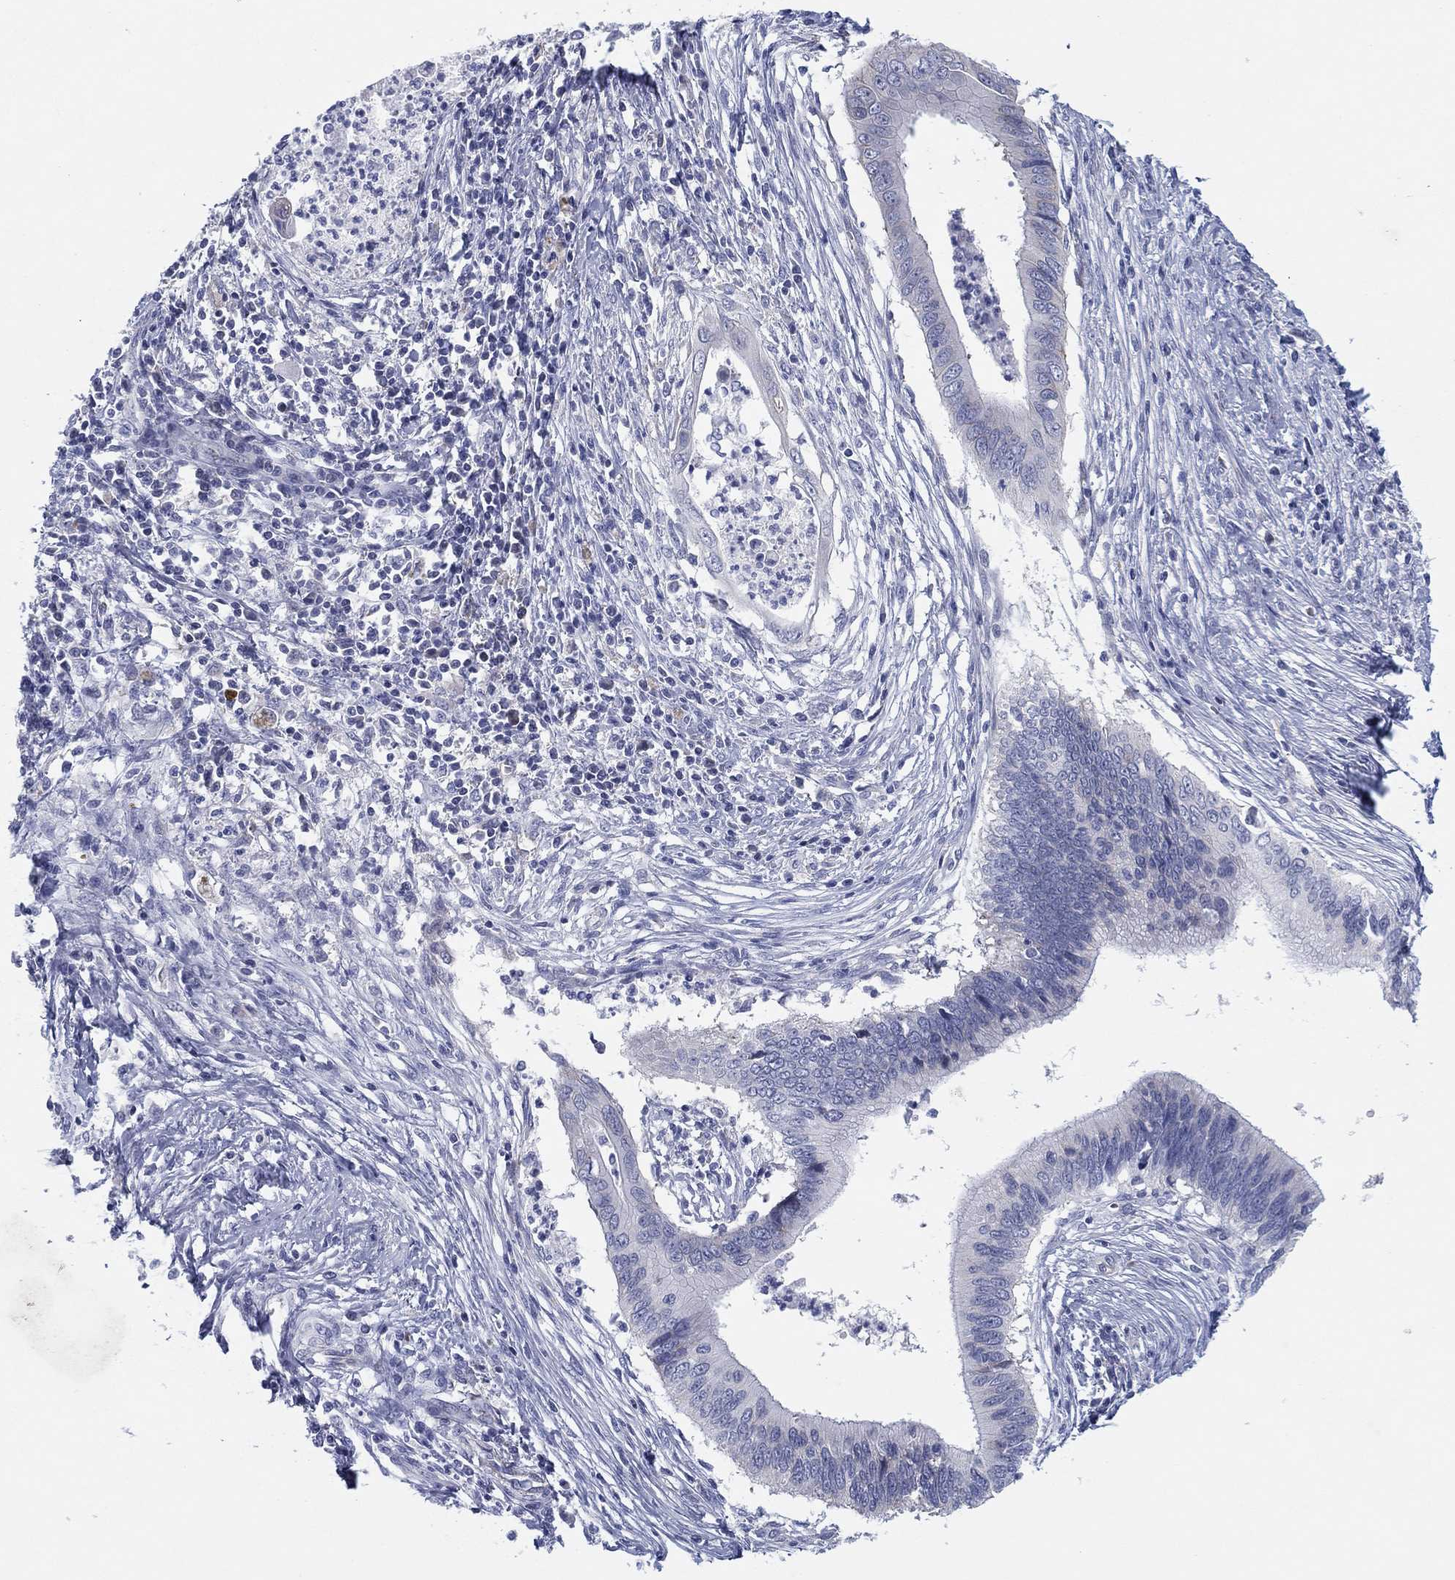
{"staining": {"intensity": "negative", "quantity": "none", "location": "none"}, "tissue": "cervical cancer", "cell_type": "Tumor cells", "image_type": "cancer", "snomed": [{"axis": "morphology", "description": "Adenocarcinoma, NOS"}, {"axis": "topography", "description": "Cervix"}], "caption": "DAB (3,3'-diaminobenzidine) immunohistochemical staining of human cervical cancer (adenocarcinoma) demonstrates no significant positivity in tumor cells.", "gene": "HEATR4", "patient": {"sex": "female", "age": 42}}